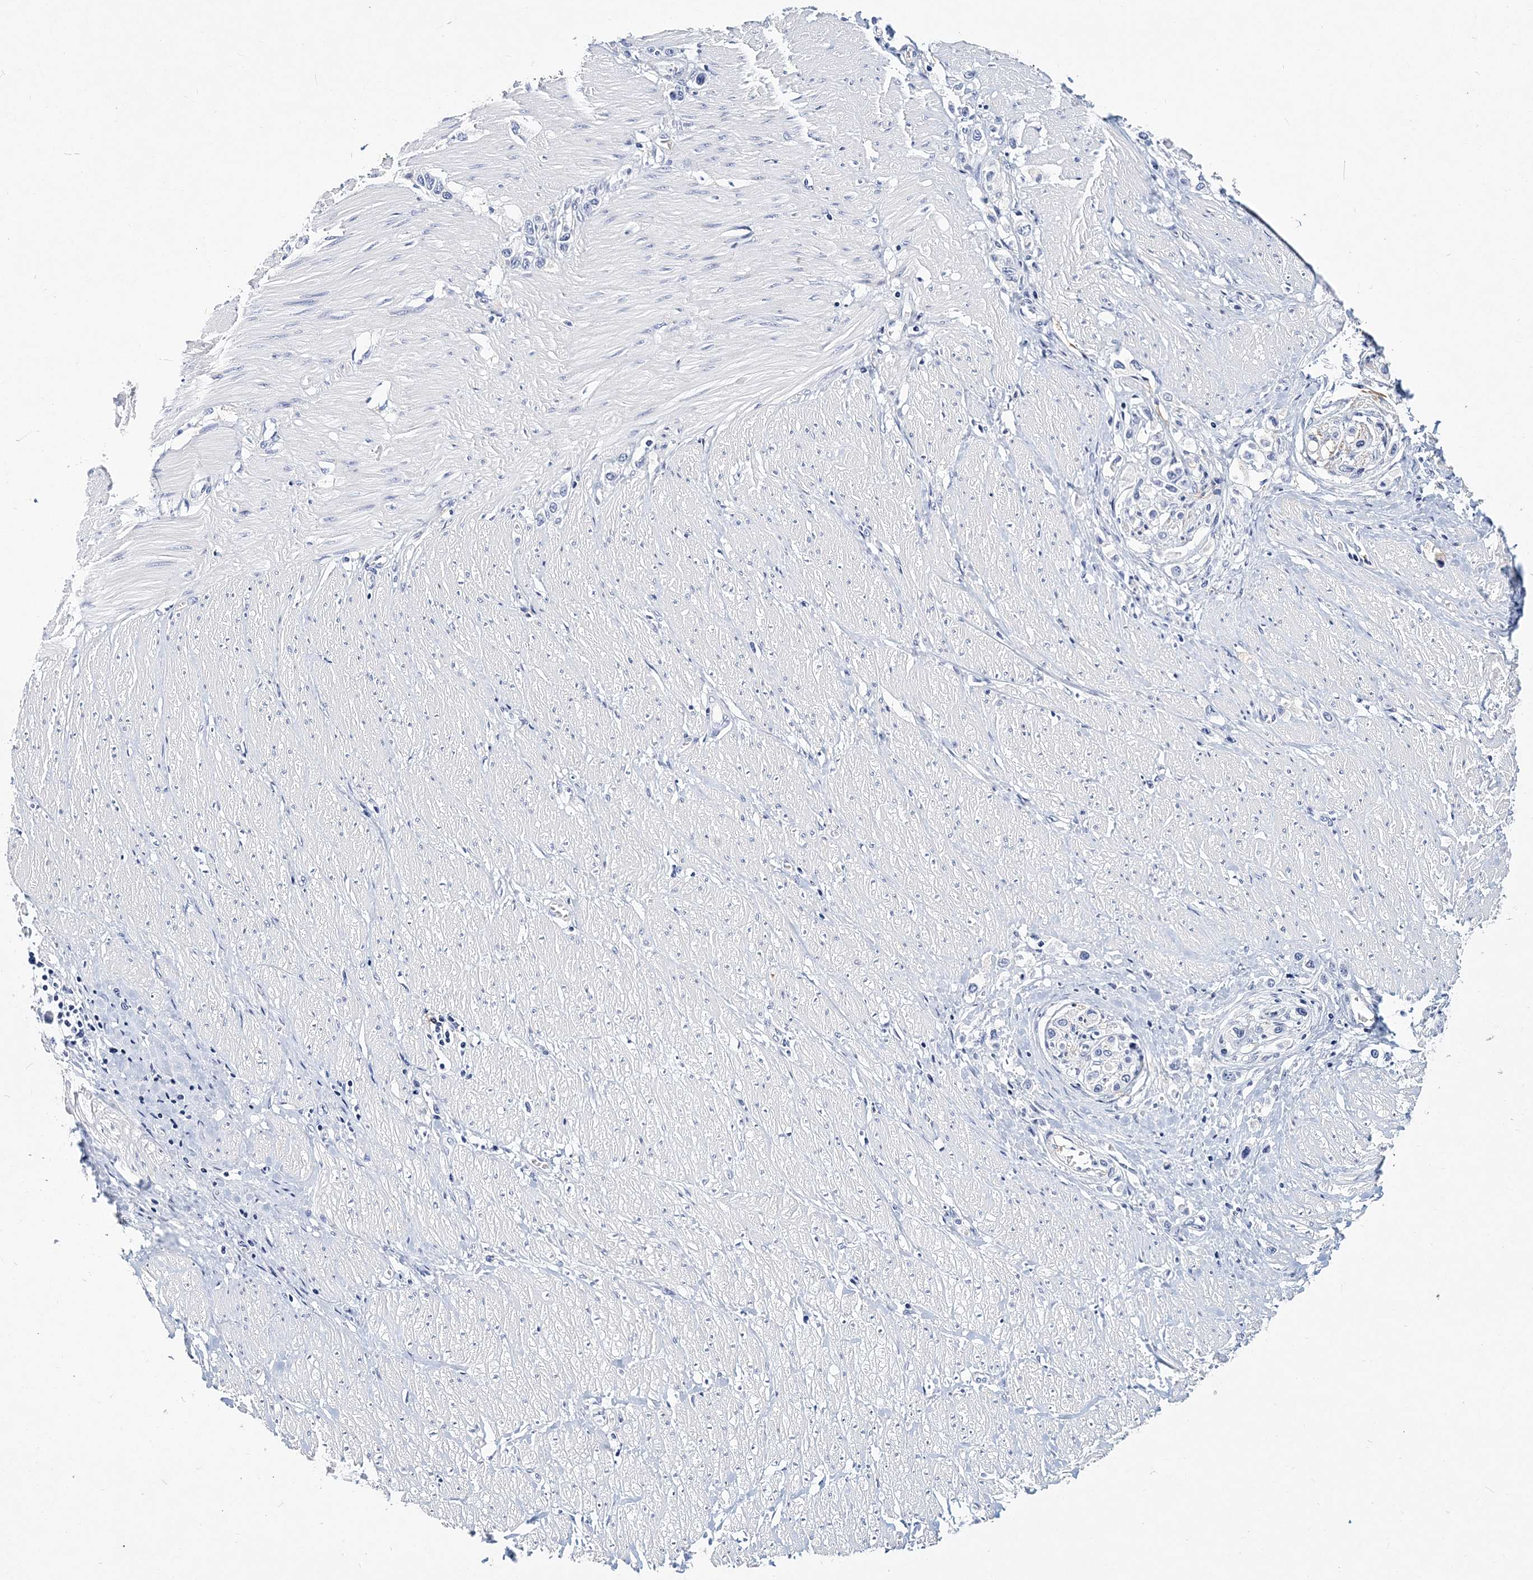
{"staining": {"intensity": "negative", "quantity": "none", "location": "none"}, "tissue": "stomach cancer", "cell_type": "Tumor cells", "image_type": "cancer", "snomed": [{"axis": "morphology", "description": "Normal tissue, NOS"}, {"axis": "morphology", "description": "Adenocarcinoma, NOS"}, {"axis": "topography", "description": "Stomach, upper"}, {"axis": "topography", "description": "Stomach"}], "caption": "Adenocarcinoma (stomach) was stained to show a protein in brown. There is no significant expression in tumor cells.", "gene": "ITGA2B", "patient": {"sex": "female", "age": 65}}